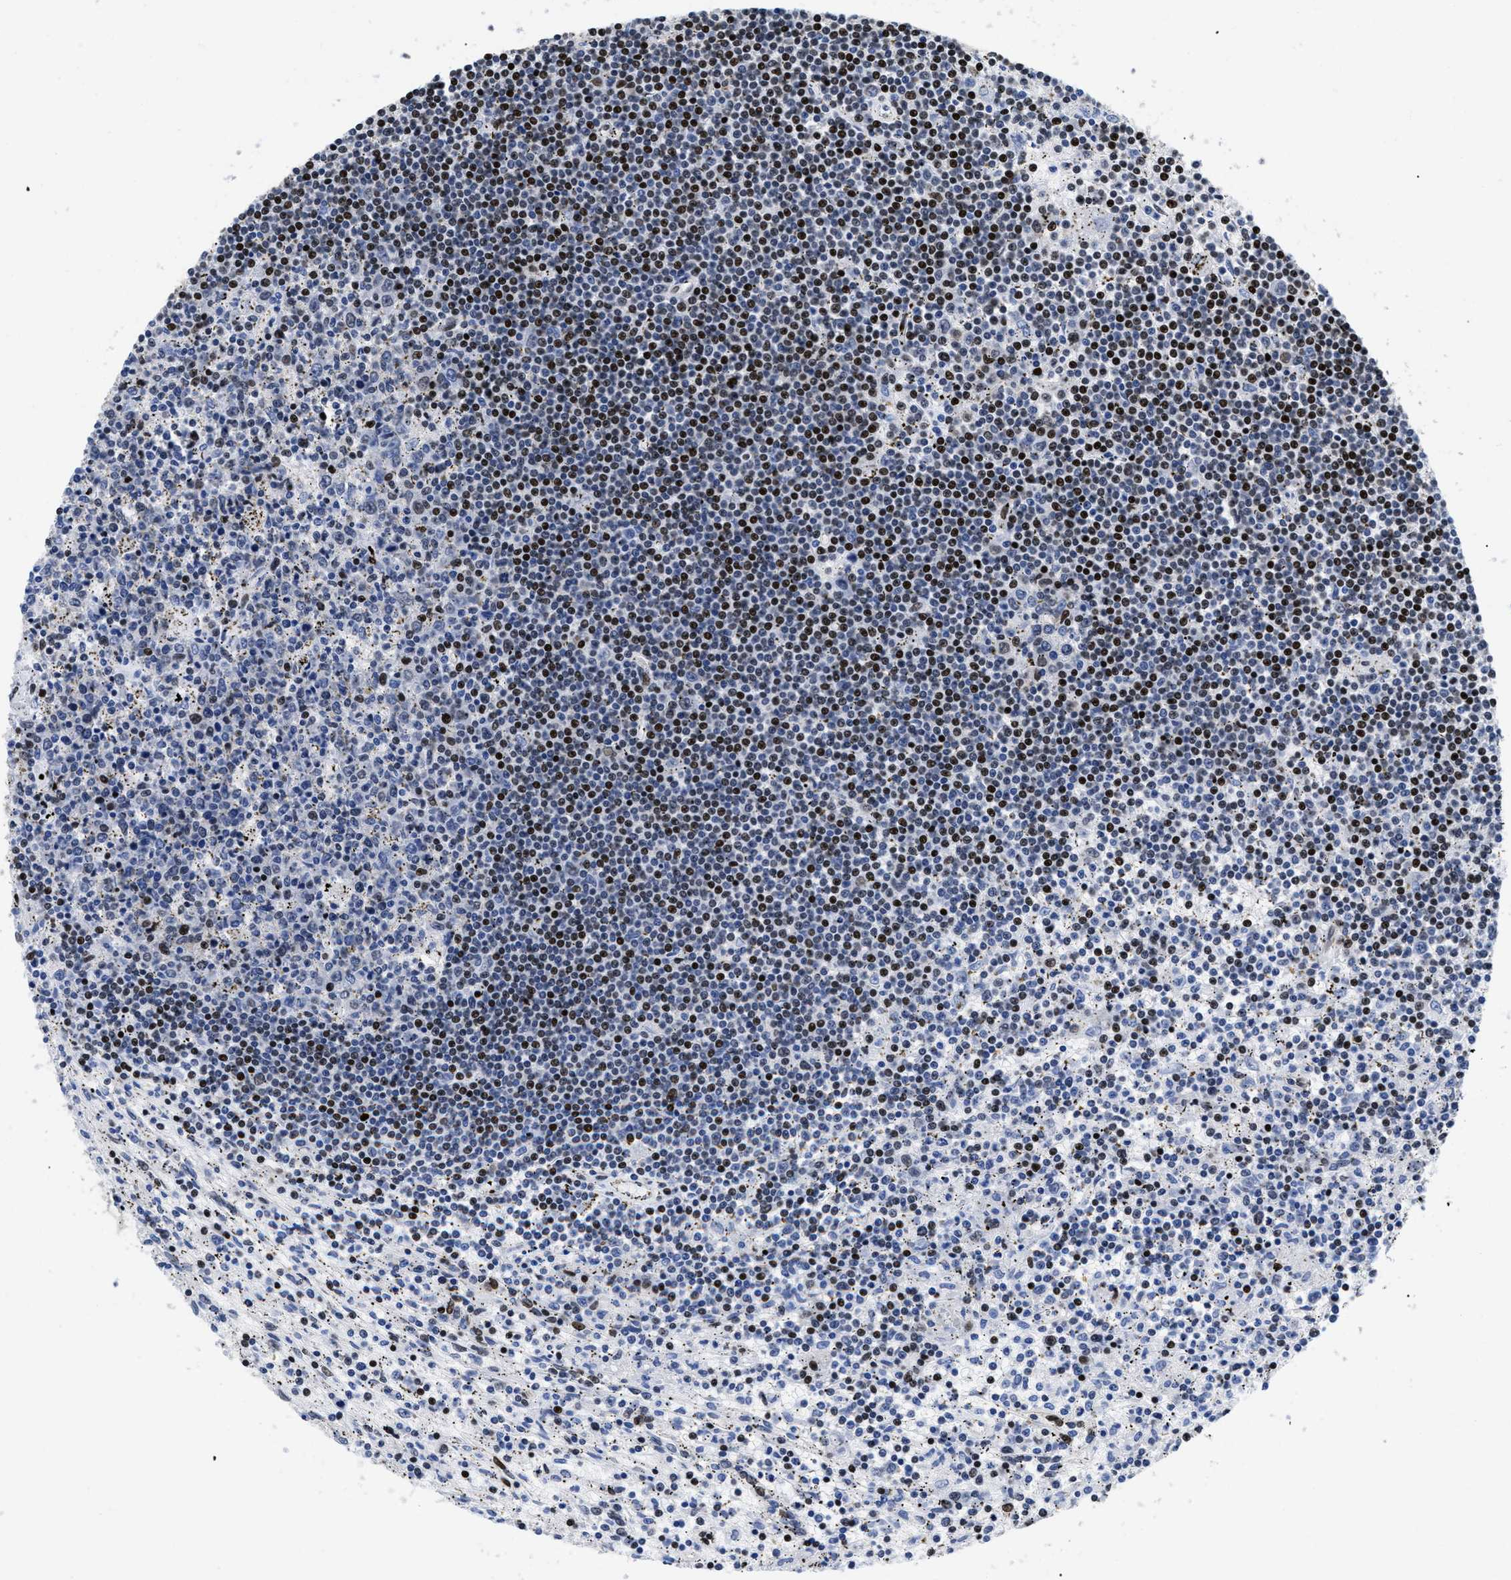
{"staining": {"intensity": "strong", "quantity": "25%-75%", "location": "nuclear"}, "tissue": "lymphoma", "cell_type": "Tumor cells", "image_type": "cancer", "snomed": [{"axis": "morphology", "description": "Malignant lymphoma, non-Hodgkin's type, Low grade"}, {"axis": "topography", "description": "Spleen"}], "caption": "Tumor cells demonstrate high levels of strong nuclear staining in approximately 25%-75% of cells in human lymphoma.", "gene": "CALHM3", "patient": {"sex": "male", "age": 76}}